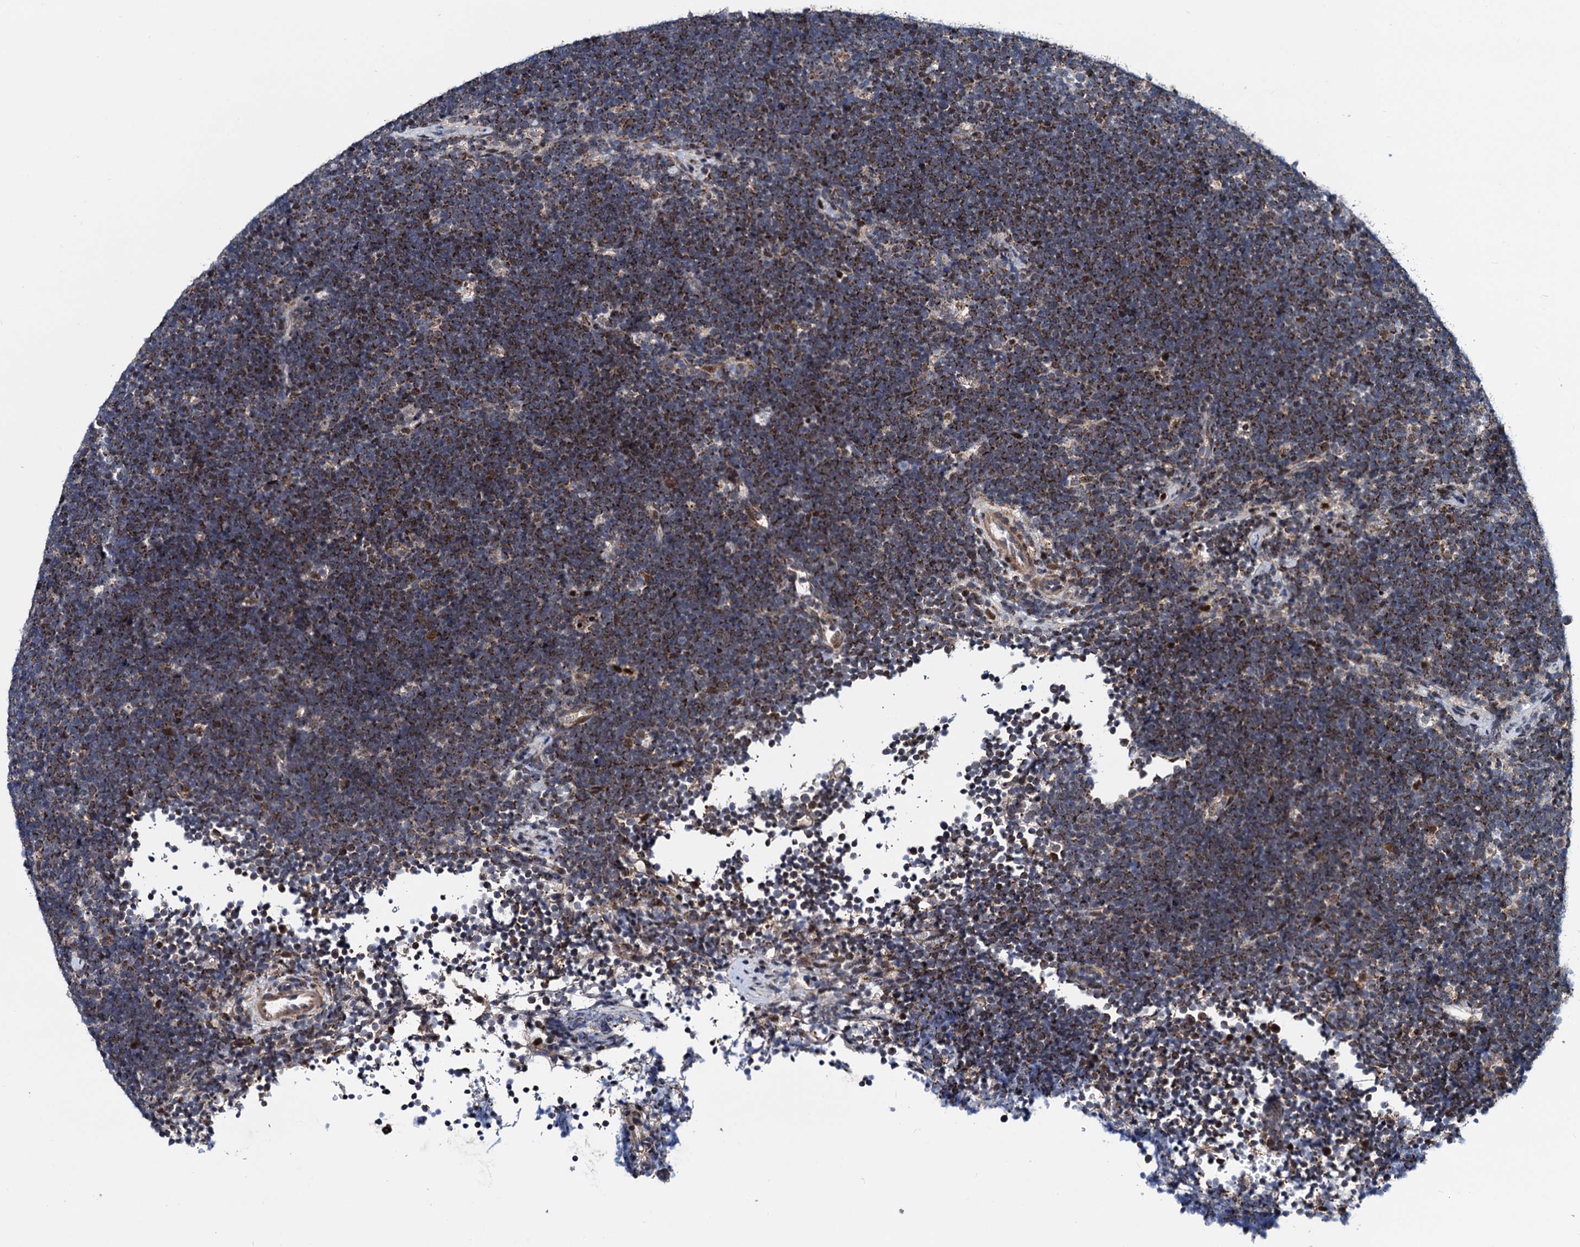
{"staining": {"intensity": "moderate", "quantity": ">75%", "location": "cytoplasmic/membranous"}, "tissue": "lymphoma", "cell_type": "Tumor cells", "image_type": "cancer", "snomed": [{"axis": "morphology", "description": "Malignant lymphoma, non-Hodgkin's type, High grade"}, {"axis": "topography", "description": "Lymph node"}], "caption": "High-grade malignant lymphoma, non-Hodgkin's type stained for a protein (brown) demonstrates moderate cytoplasmic/membranous positive staining in approximately >75% of tumor cells.", "gene": "COA4", "patient": {"sex": "male", "age": 13}}